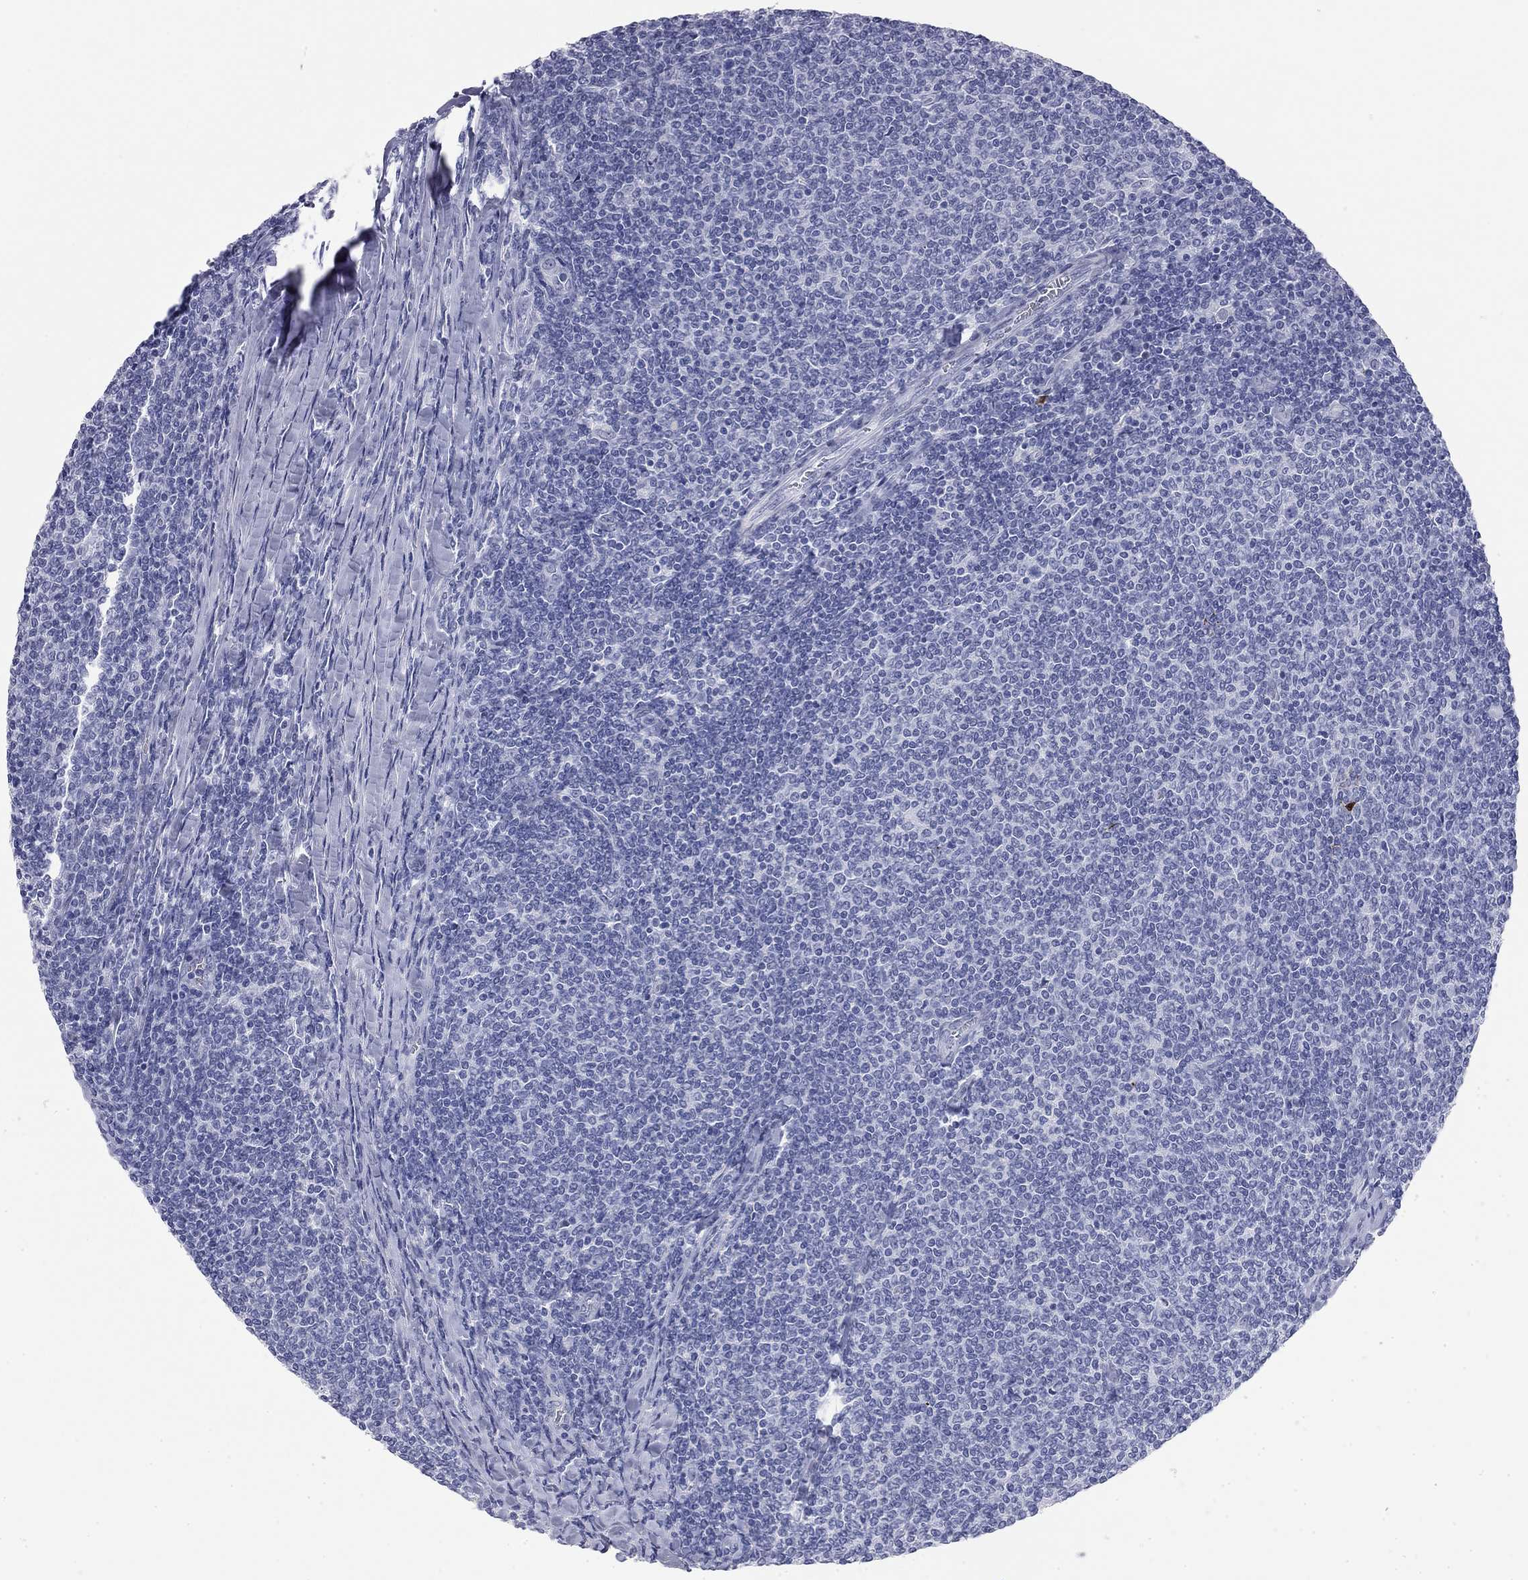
{"staining": {"intensity": "negative", "quantity": "none", "location": "none"}, "tissue": "lymphoma", "cell_type": "Tumor cells", "image_type": "cancer", "snomed": [{"axis": "morphology", "description": "Malignant lymphoma, non-Hodgkin's type, Low grade"}, {"axis": "topography", "description": "Lymph node"}], "caption": "IHC of human low-grade malignant lymphoma, non-Hodgkin's type shows no staining in tumor cells.", "gene": "AK8", "patient": {"sex": "male", "age": 52}}